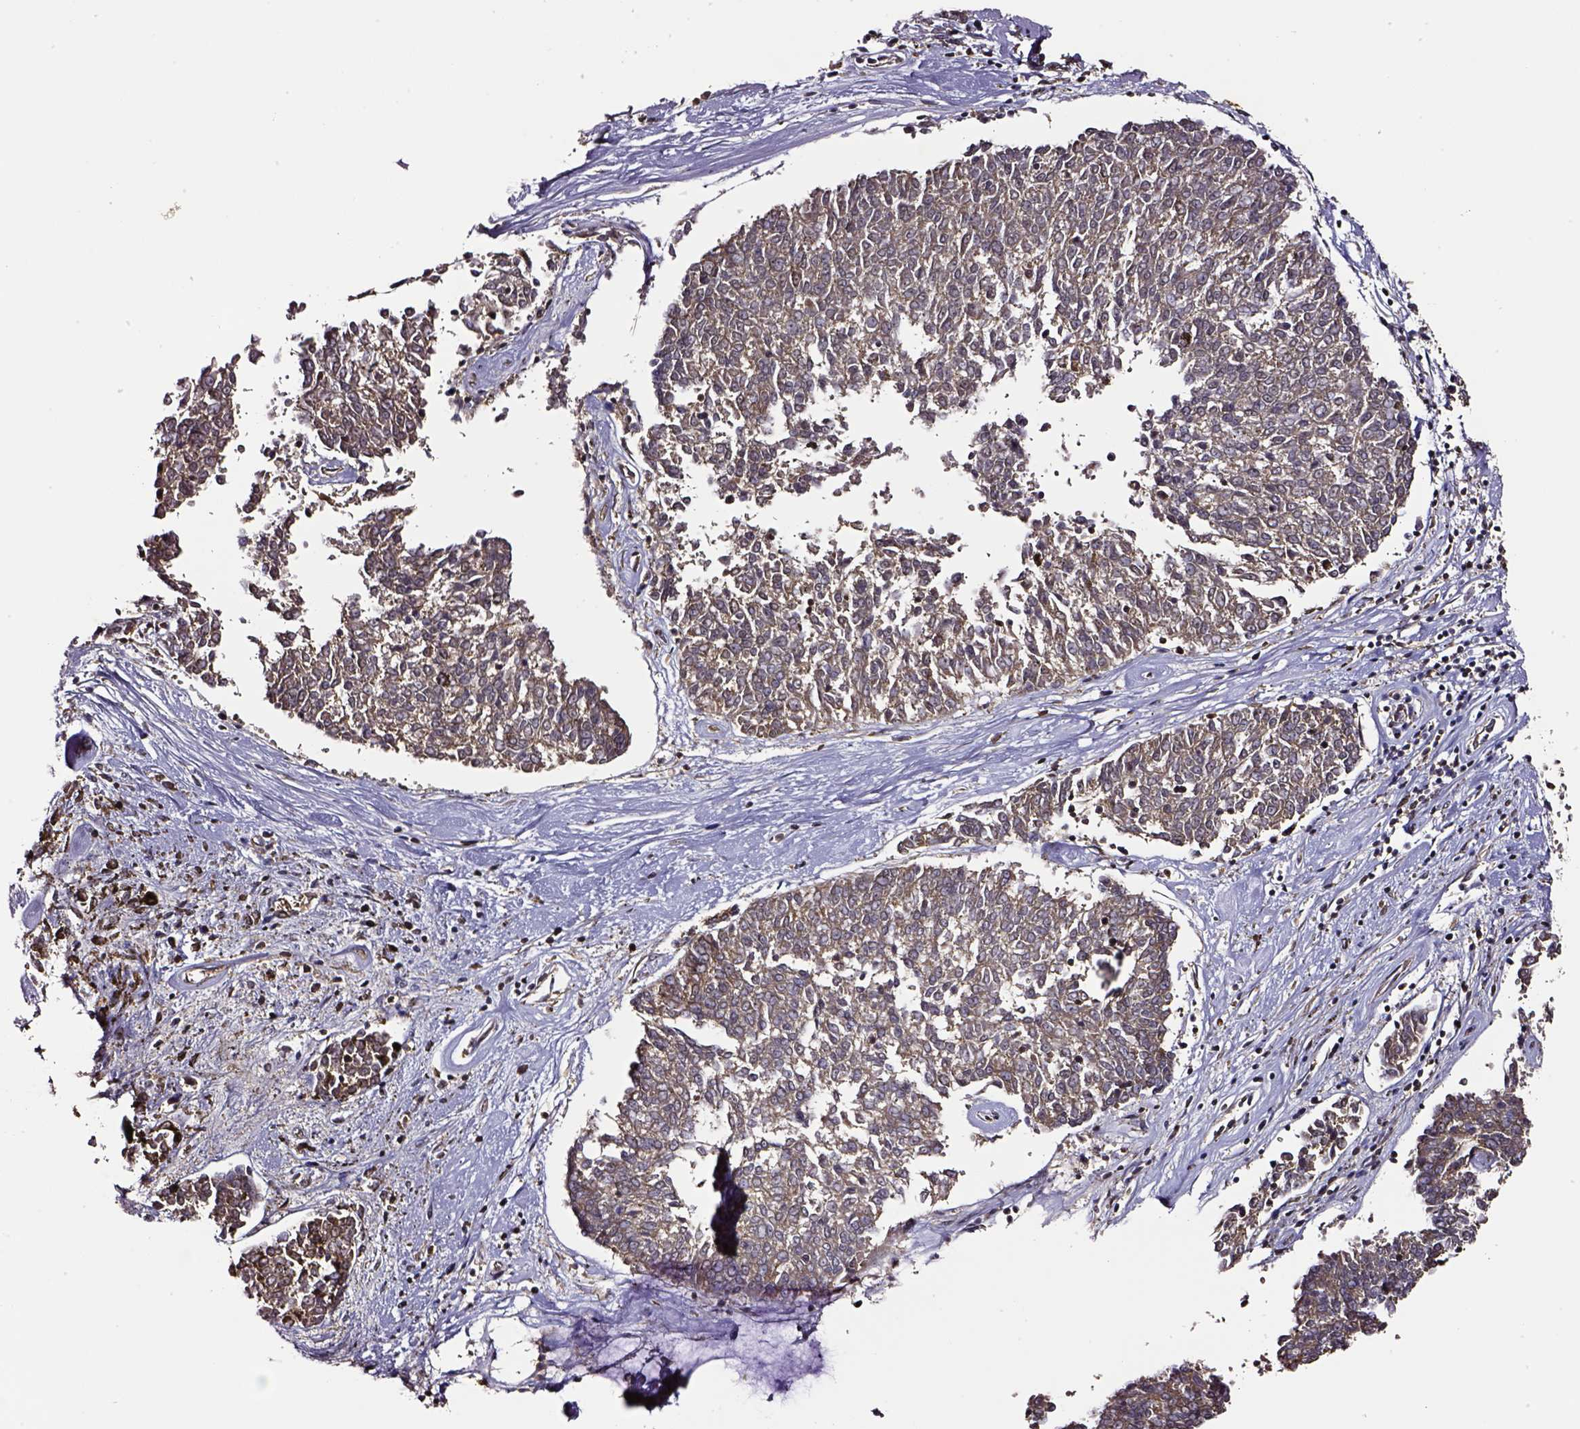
{"staining": {"intensity": "moderate", "quantity": ">75%", "location": "cytoplasmic/membranous"}, "tissue": "melanoma", "cell_type": "Tumor cells", "image_type": "cancer", "snomed": [{"axis": "morphology", "description": "Malignant melanoma, NOS"}, {"axis": "topography", "description": "Skin"}], "caption": "IHC staining of malignant melanoma, which exhibits medium levels of moderate cytoplasmic/membranous positivity in about >75% of tumor cells indicating moderate cytoplasmic/membranous protein staining. The staining was performed using DAB (brown) for protein detection and nuclei were counterstained in hematoxylin (blue).", "gene": "RASSF5", "patient": {"sex": "female", "age": 72}}